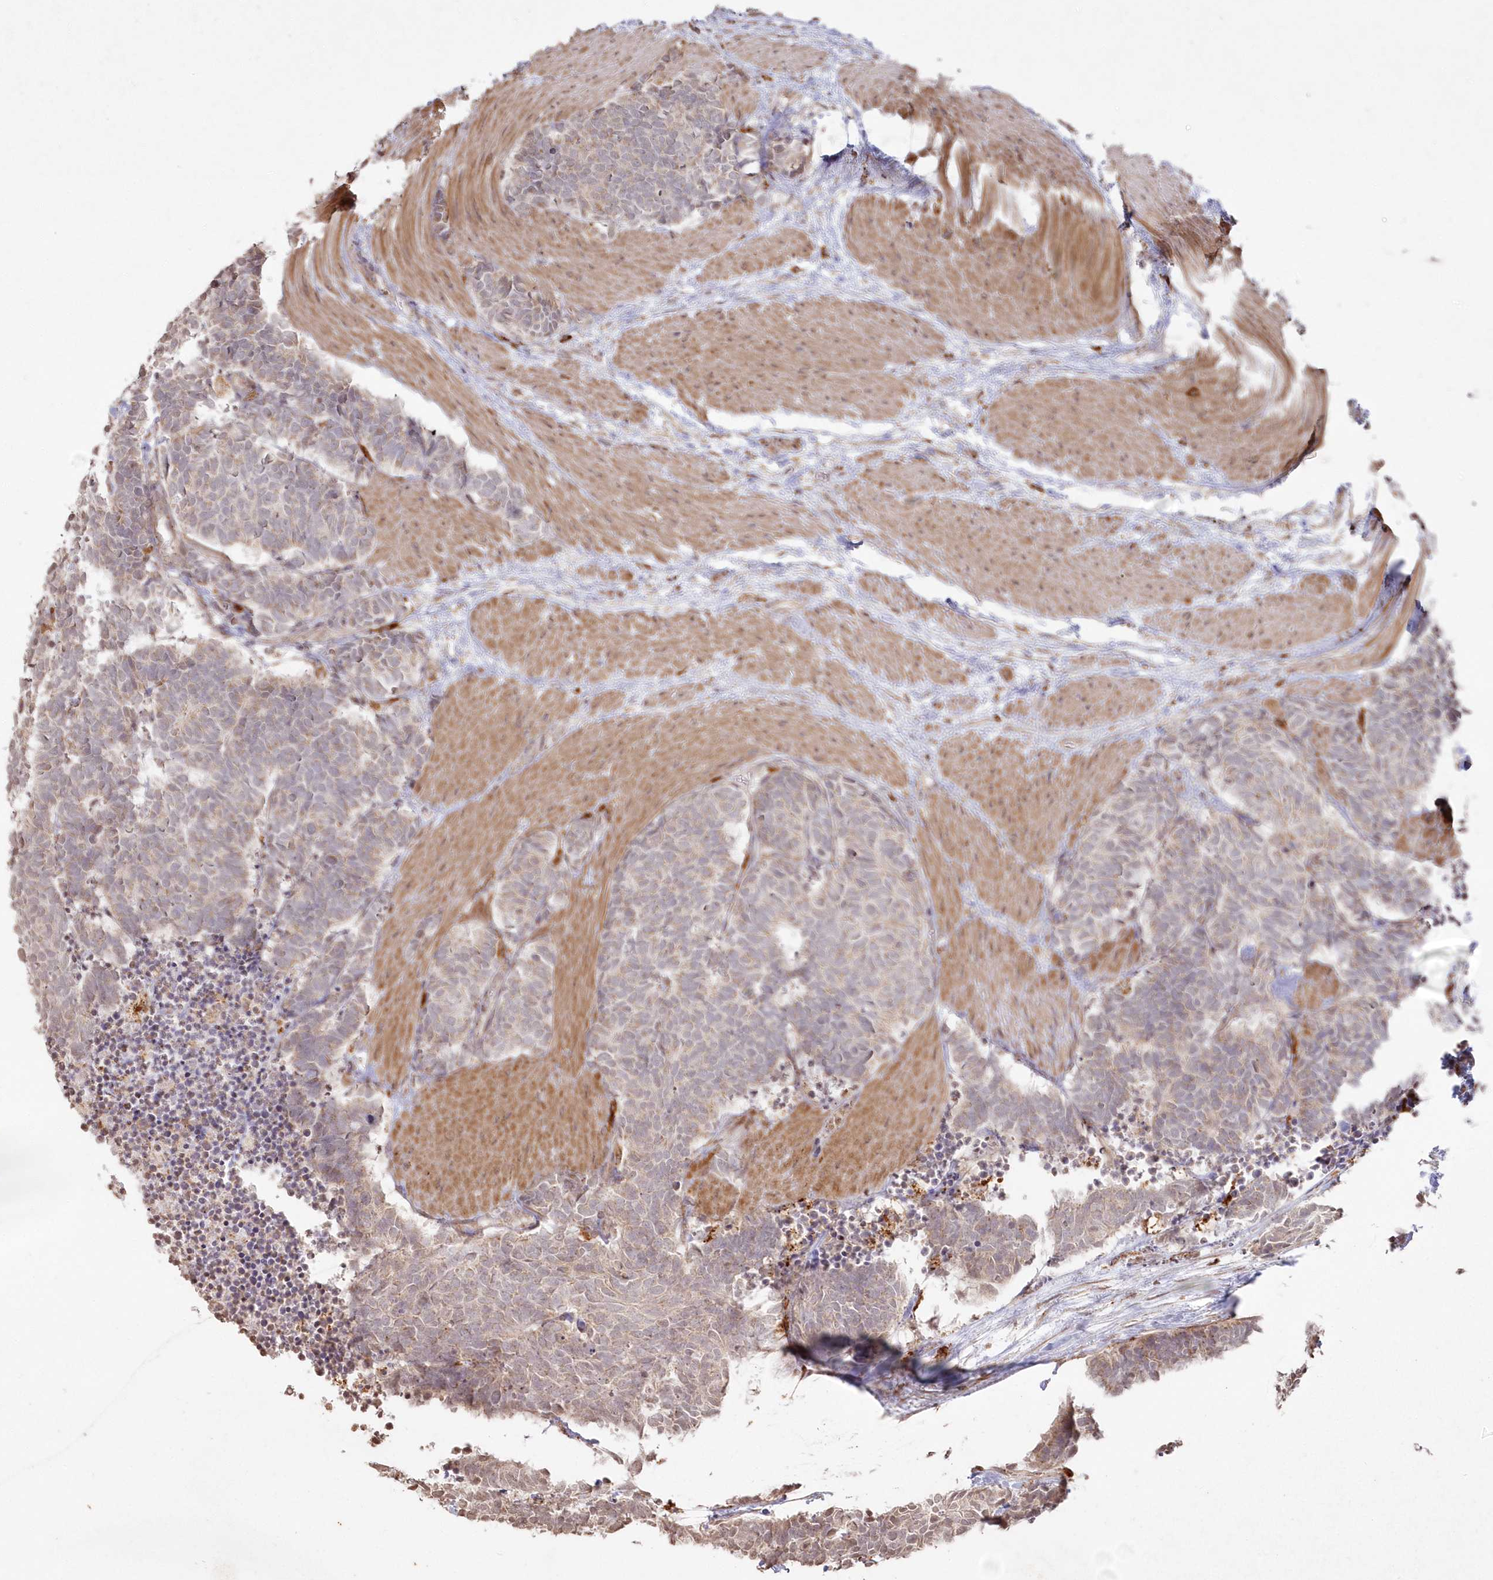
{"staining": {"intensity": "weak", "quantity": "25%-75%", "location": "cytoplasmic/membranous"}, "tissue": "carcinoid", "cell_type": "Tumor cells", "image_type": "cancer", "snomed": [{"axis": "morphology", "description": "Carcinoma, NOS"}, {"axis": "morphology", "description": "Carcinoid, malignant, NOS"}, {"axis": "topography", "description": "Urinary bladder"}], "caption": "Carcinoma tissue reveals weak cytoplasmic/membranous expression in about 25%-75% of tumor cells (DAB (3,3'-diaminobenzidine) = brown stain, brightfield microscopy at high magnification).", "gene": "ARSB", "patient": {"sex": "male", "age": 57}}